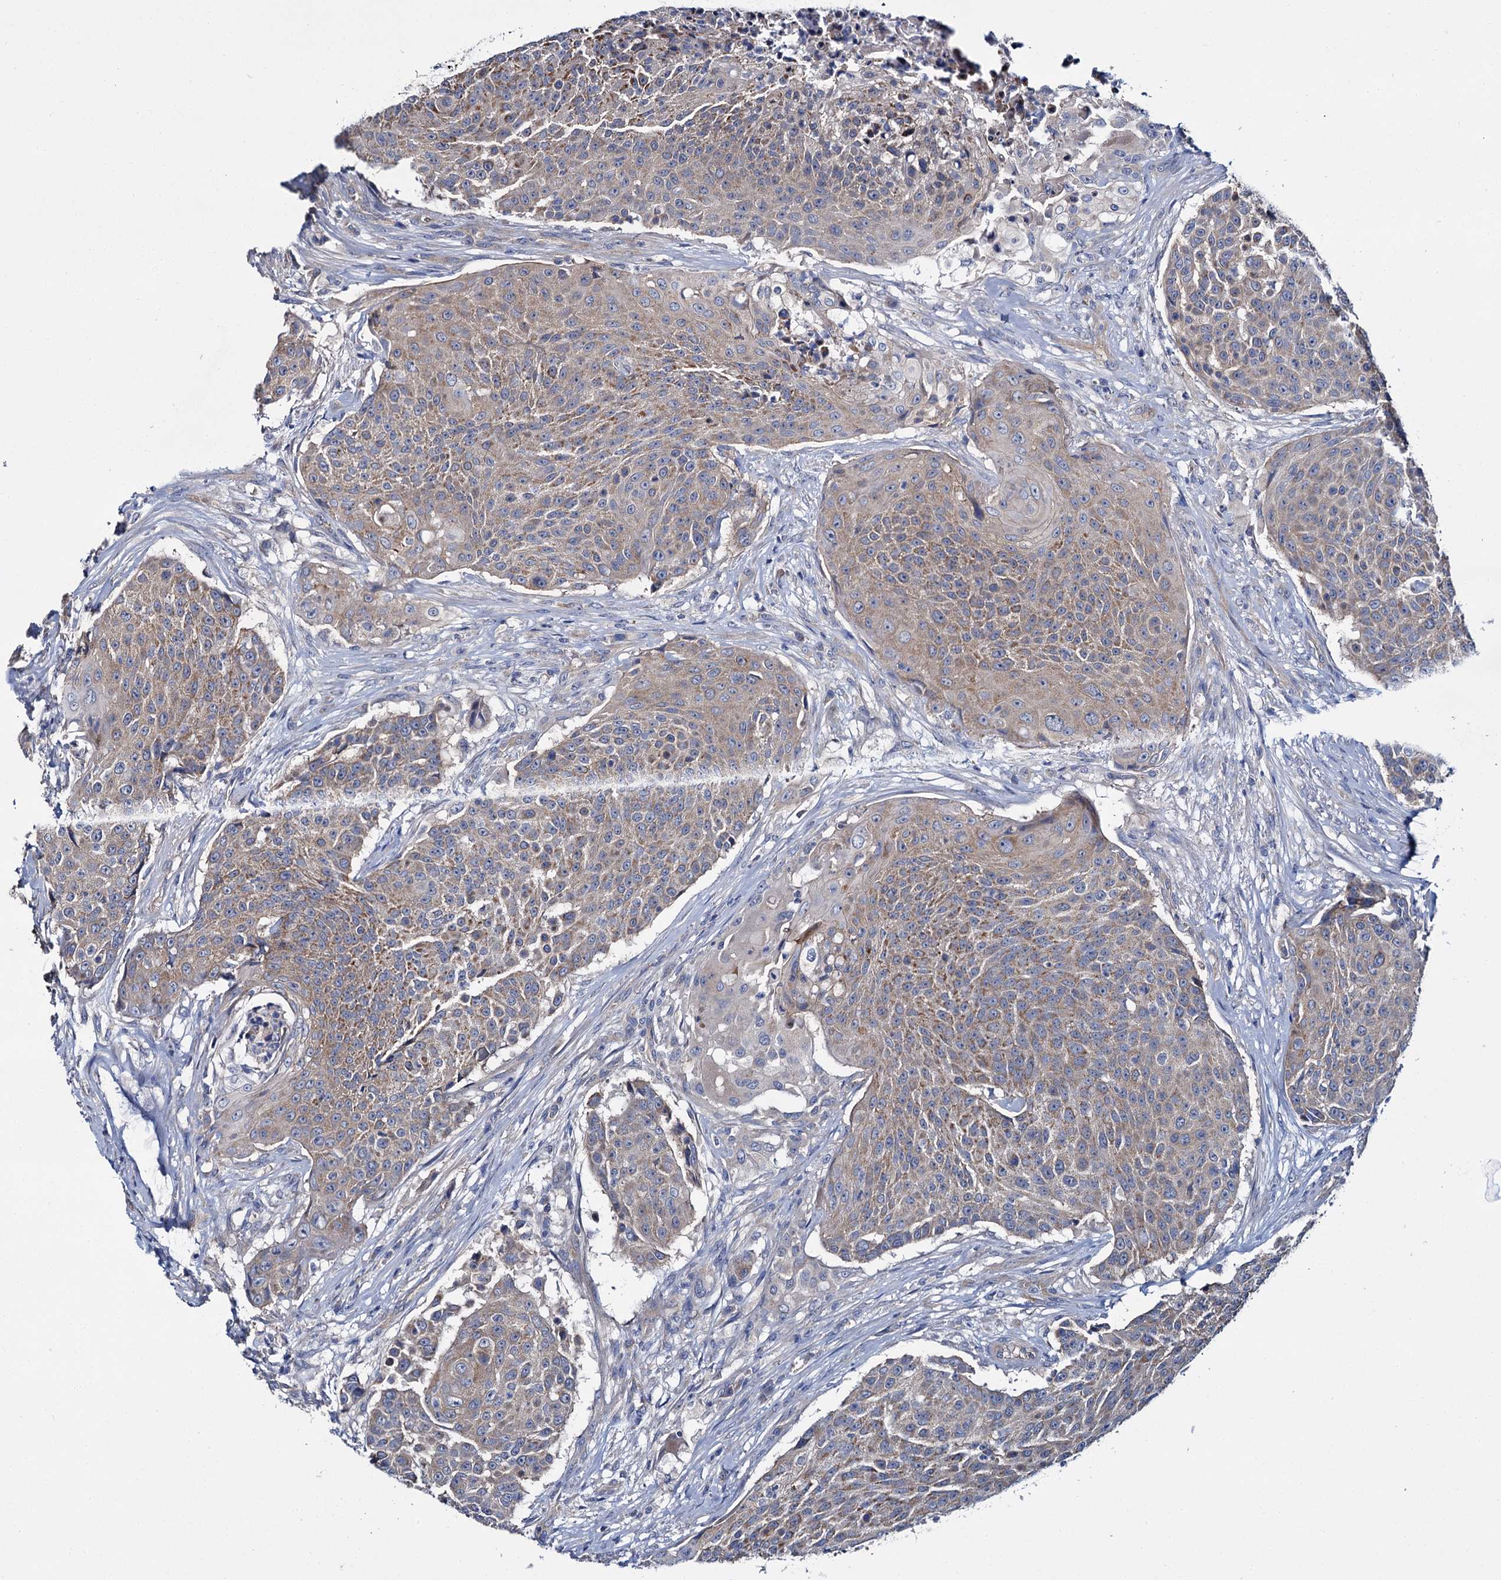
{"staining": {"intensity": "moderate", "quantity": ">75%", "location": "cytoplasmic/membranous"}, "tissue": "urothelial cancer", "cell_type": "Tumor cells", "image_type": "cancer", "snomed": [{"axis": "morphology", "description": "Urothelial carcinoma, High grade"}, {"axis": "topography", "description": "Urinary bladder"}], "caption": "Tumor cells display medium levels of moderate cytoplasmic/membranous staining in approximately >75% of cells in urothelial carcinoma (high-grade).", "gene": "CEP295", "patient": {"sex": "female", "age": 63}}